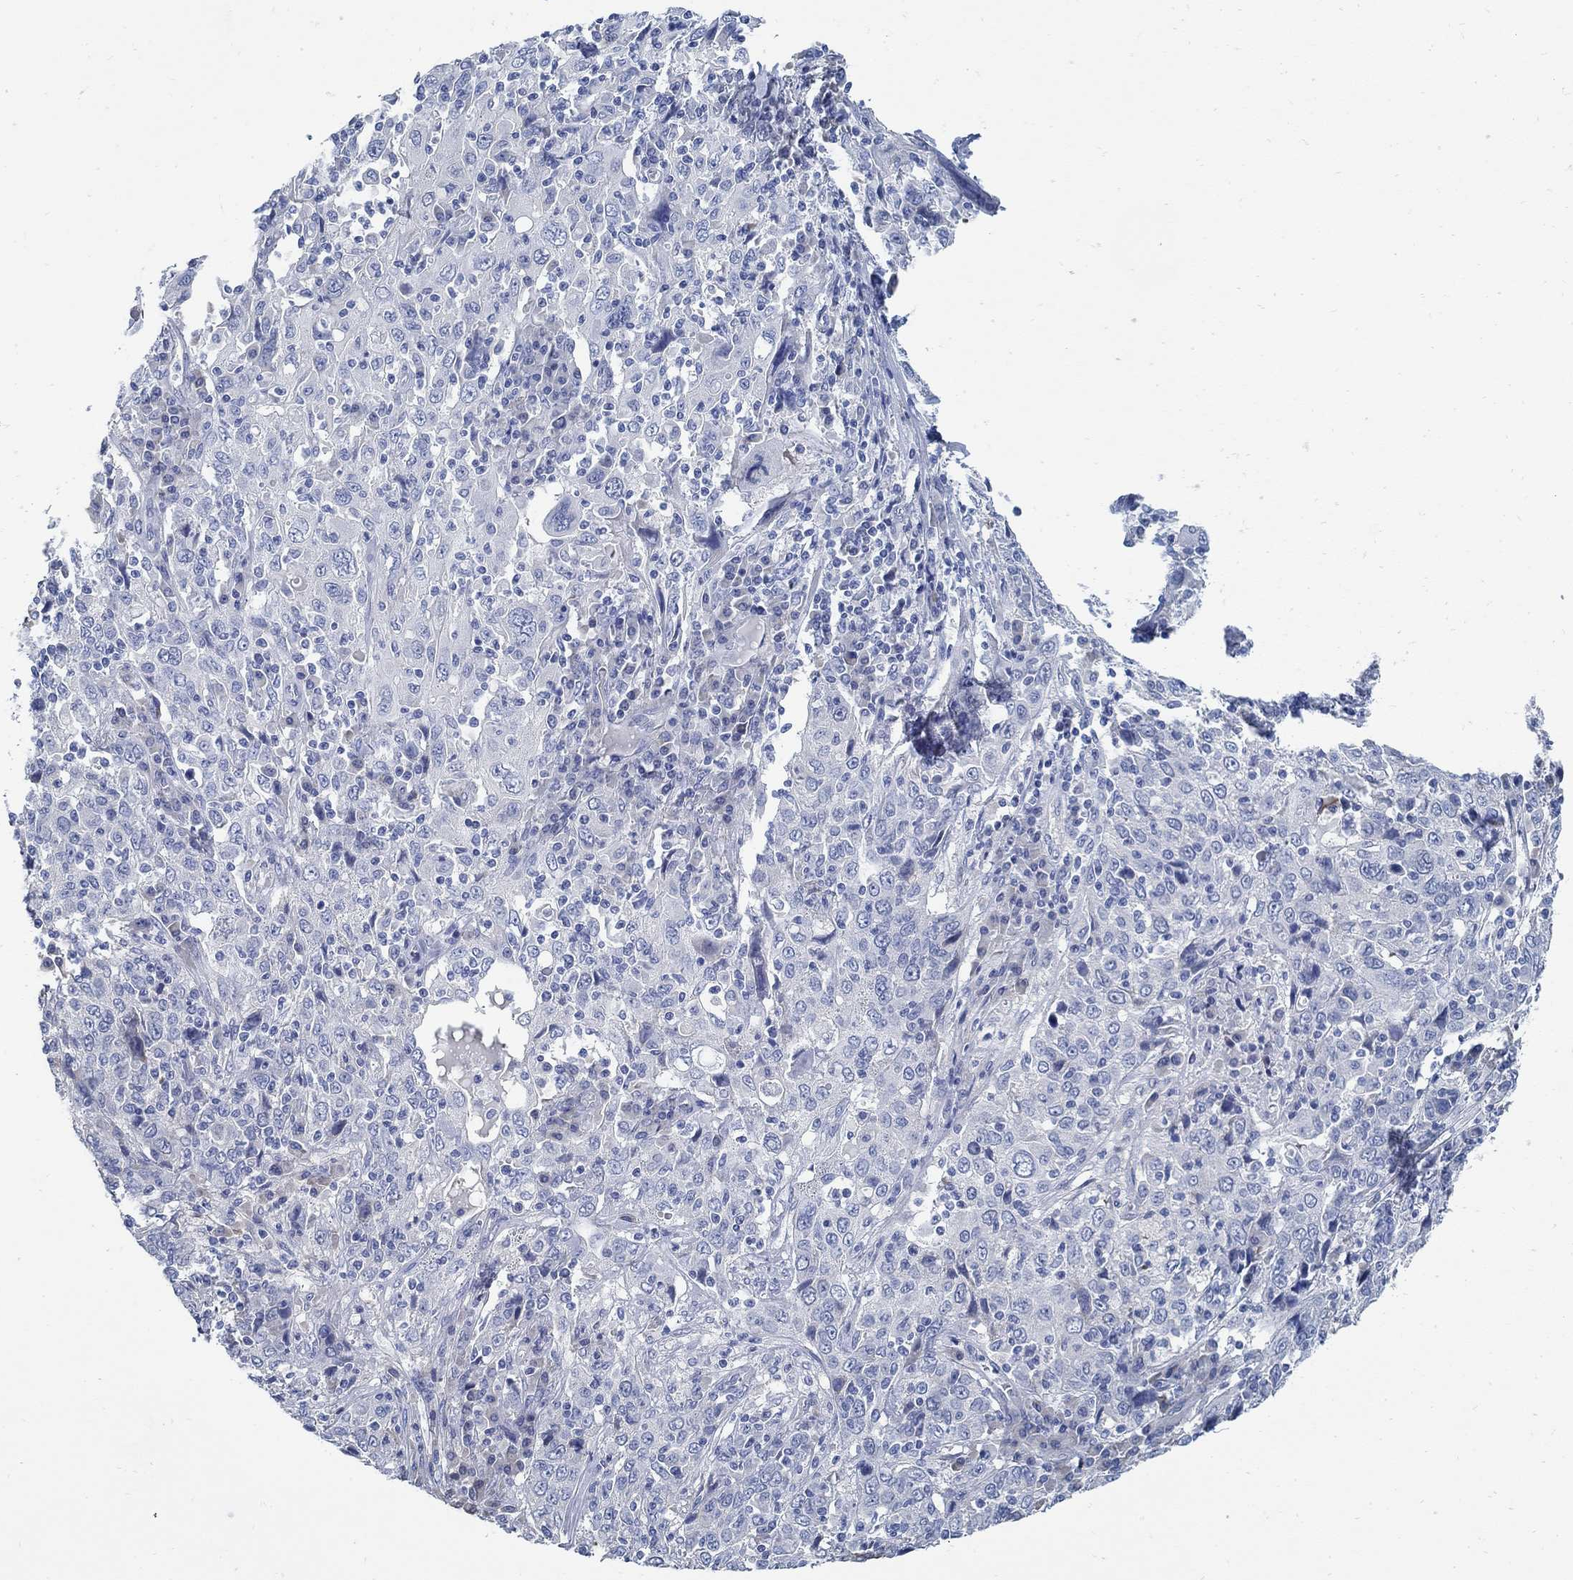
{"staining": {"intensity": "negative", "quantity": "none", "location": "none"}, "tissue": "cervical cancer", "cell_type": "Tumor cells", "image_type": "cancer", "snomed": [{"axis": "morphology", "description": "Squamous cell carcinoma, NOS"}, {"axis": "topography", "description": "Cervix"}], "caption": "Tumor cells show no significant staining in cervical cancer.", "gene": "C15orf39", "patient": {"sex": "female", "age": 46}}